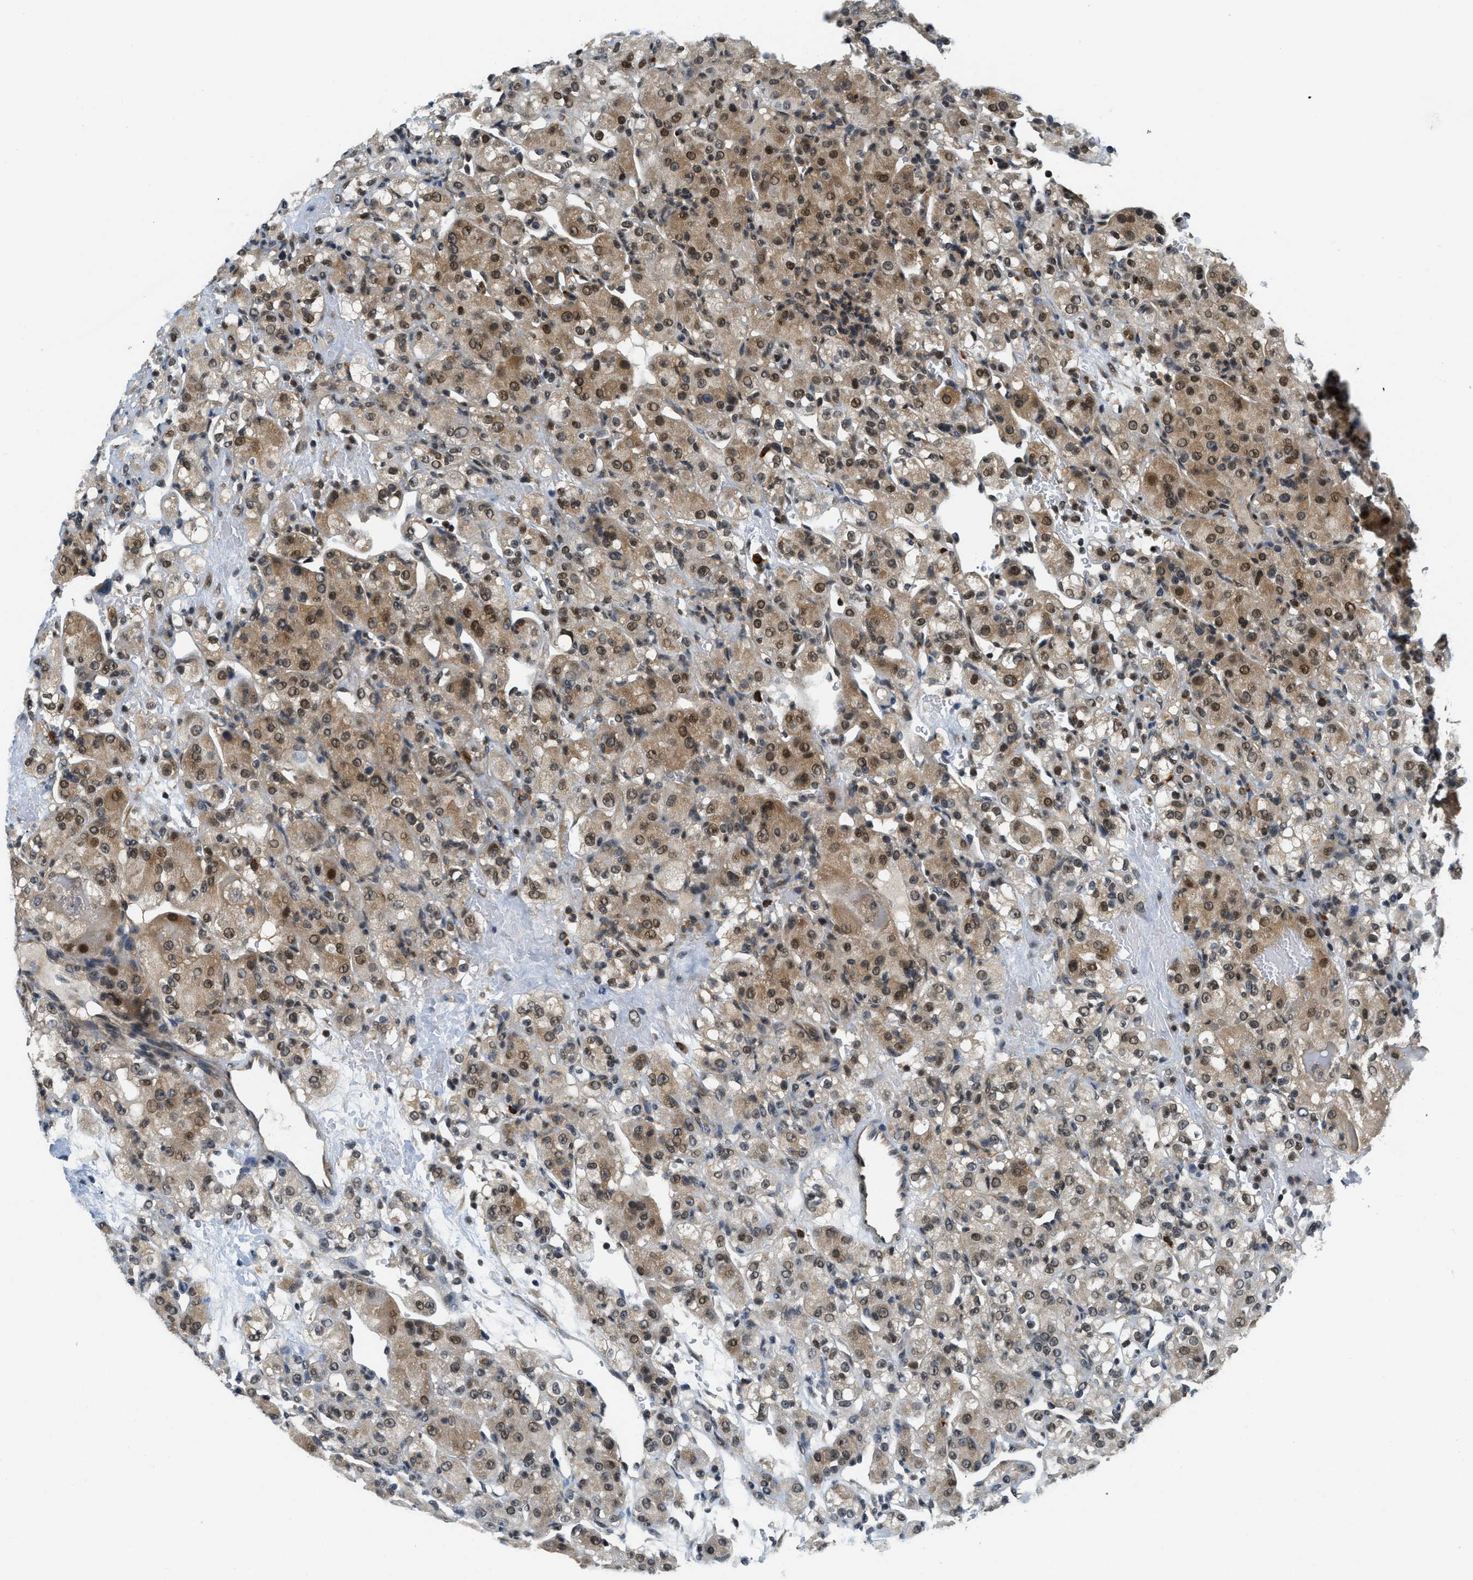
{"staining": {"intensity": "moderate", "quantity": ">75%", "location": "cytoplasmic/membranous,nuclear"}, "tissue": "renal cancer", "cell_type": "Tumor cells", "image_type": "cancer", "snomed": [{"axis": "morphology", "description": "Normal tissue, NOS"}, {"axis": "morphology", "description": "Adenocarcinoma, NOS"}, {"axis": "topography", "description": "Kidney"}], "caption": "Protein staining of adenocarcinoma (renal) tissue exhibits moderate cytoplasmic/membranous and nuclear staining in about >75% of tumor cells. (Brightfield microscopy of DAB IHC at high magnification).", "gene": "KMT2A", "patient": {"sex": "male", "age": 61}}